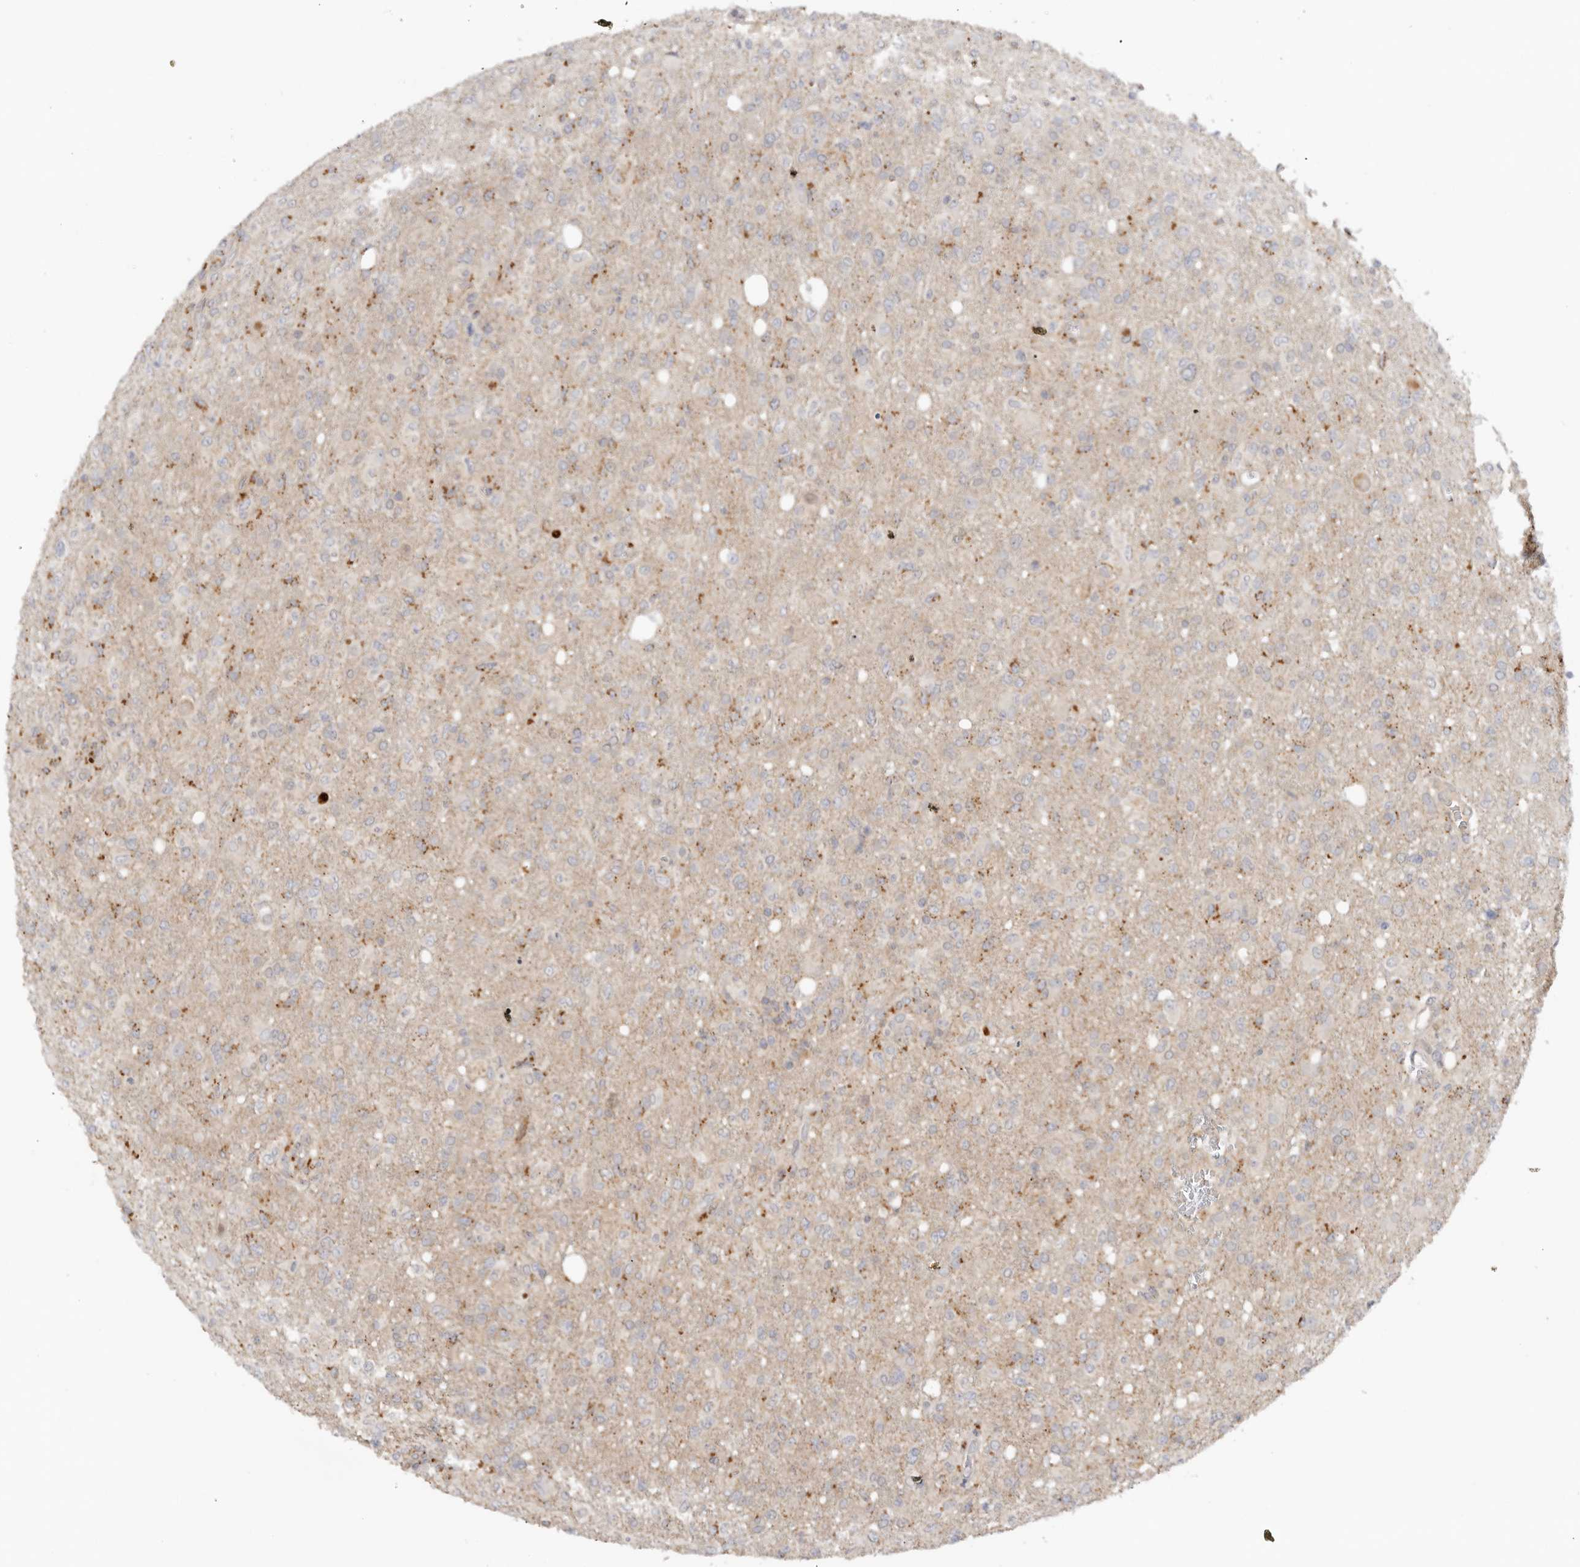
{"staining": {"intensity": "negative", "quantity": "none", "location": "none"}, "tissue": "glioma", "cell_type": "Tumor cells", "image_type": "cancer", "snomed": [{"axis": "morphology", "description": "Glioma, malignant, High grade"}, {"axis": "topography", "description": "Brain"}], "caption": "An IHC micrograph of malignant glioma (high-grade) is shown. There is no staining in tumor cells of malignant glioma (high-grade). (DAB (3,3'-diaminobenzidine) immunohistochemistry visualized using brightfield microscopy, high magnification).", "gene": "GNE", "patient": {"sex": "female", "age": 57}}